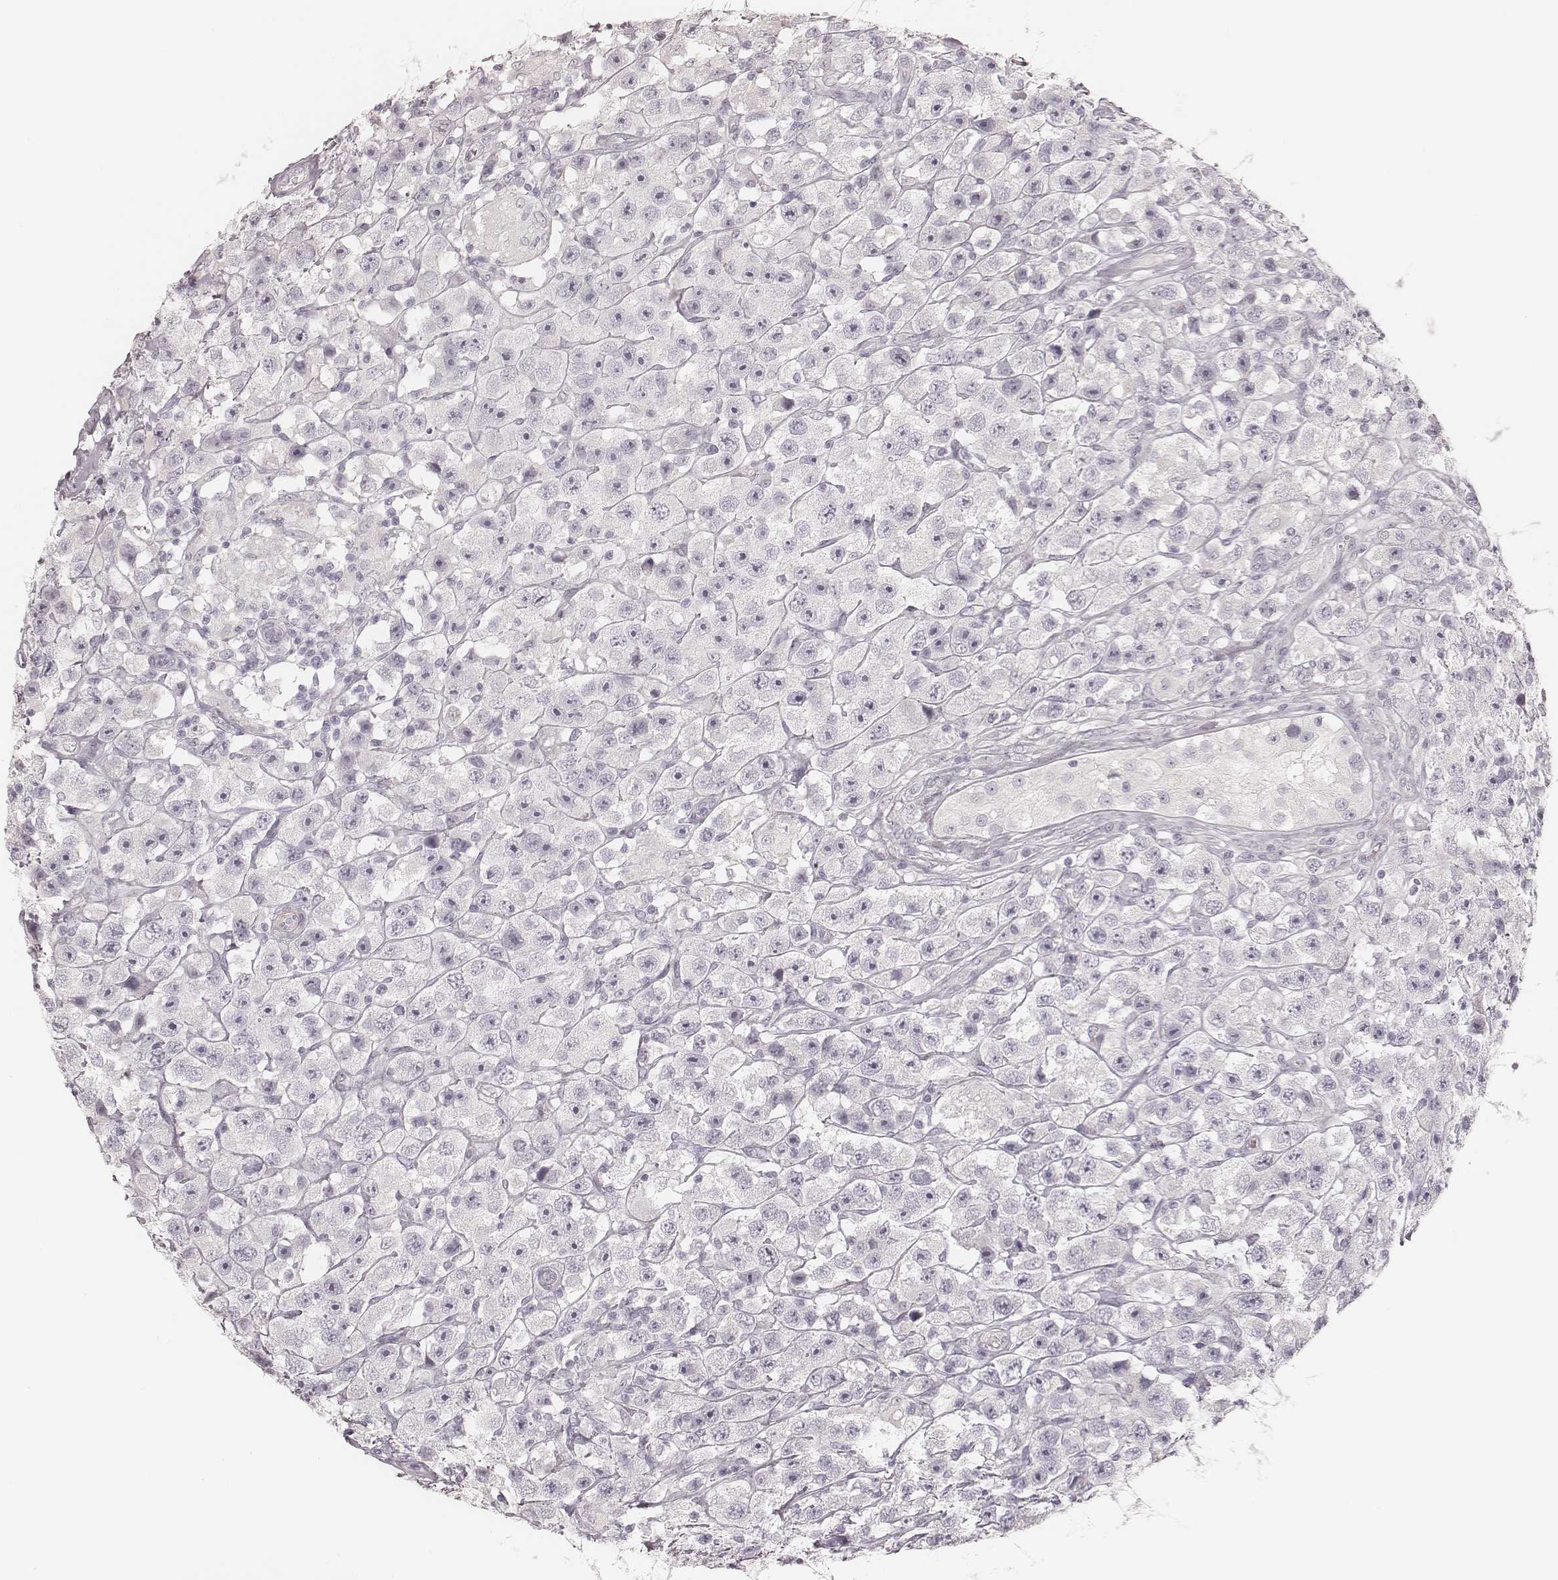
{"staining": {"intensity": "negative", "quantity": "none", "location": "none"}, "tissue": "testis cancer", "cell_type": "Tumor cells", "image_type": "cancer", "snomed": [{"axis": "morphology", "description": "Seminoma, NOS"}, {"axis": "topography", "description": "Testis"}], "caption": "Immunohistochemistry (IHC) image of testis seminoma stained for a protein (brown), which displays no positivity in tumor cells.", "gene": "SPATA24", "patient": {"sex": "male", "age": 45}}